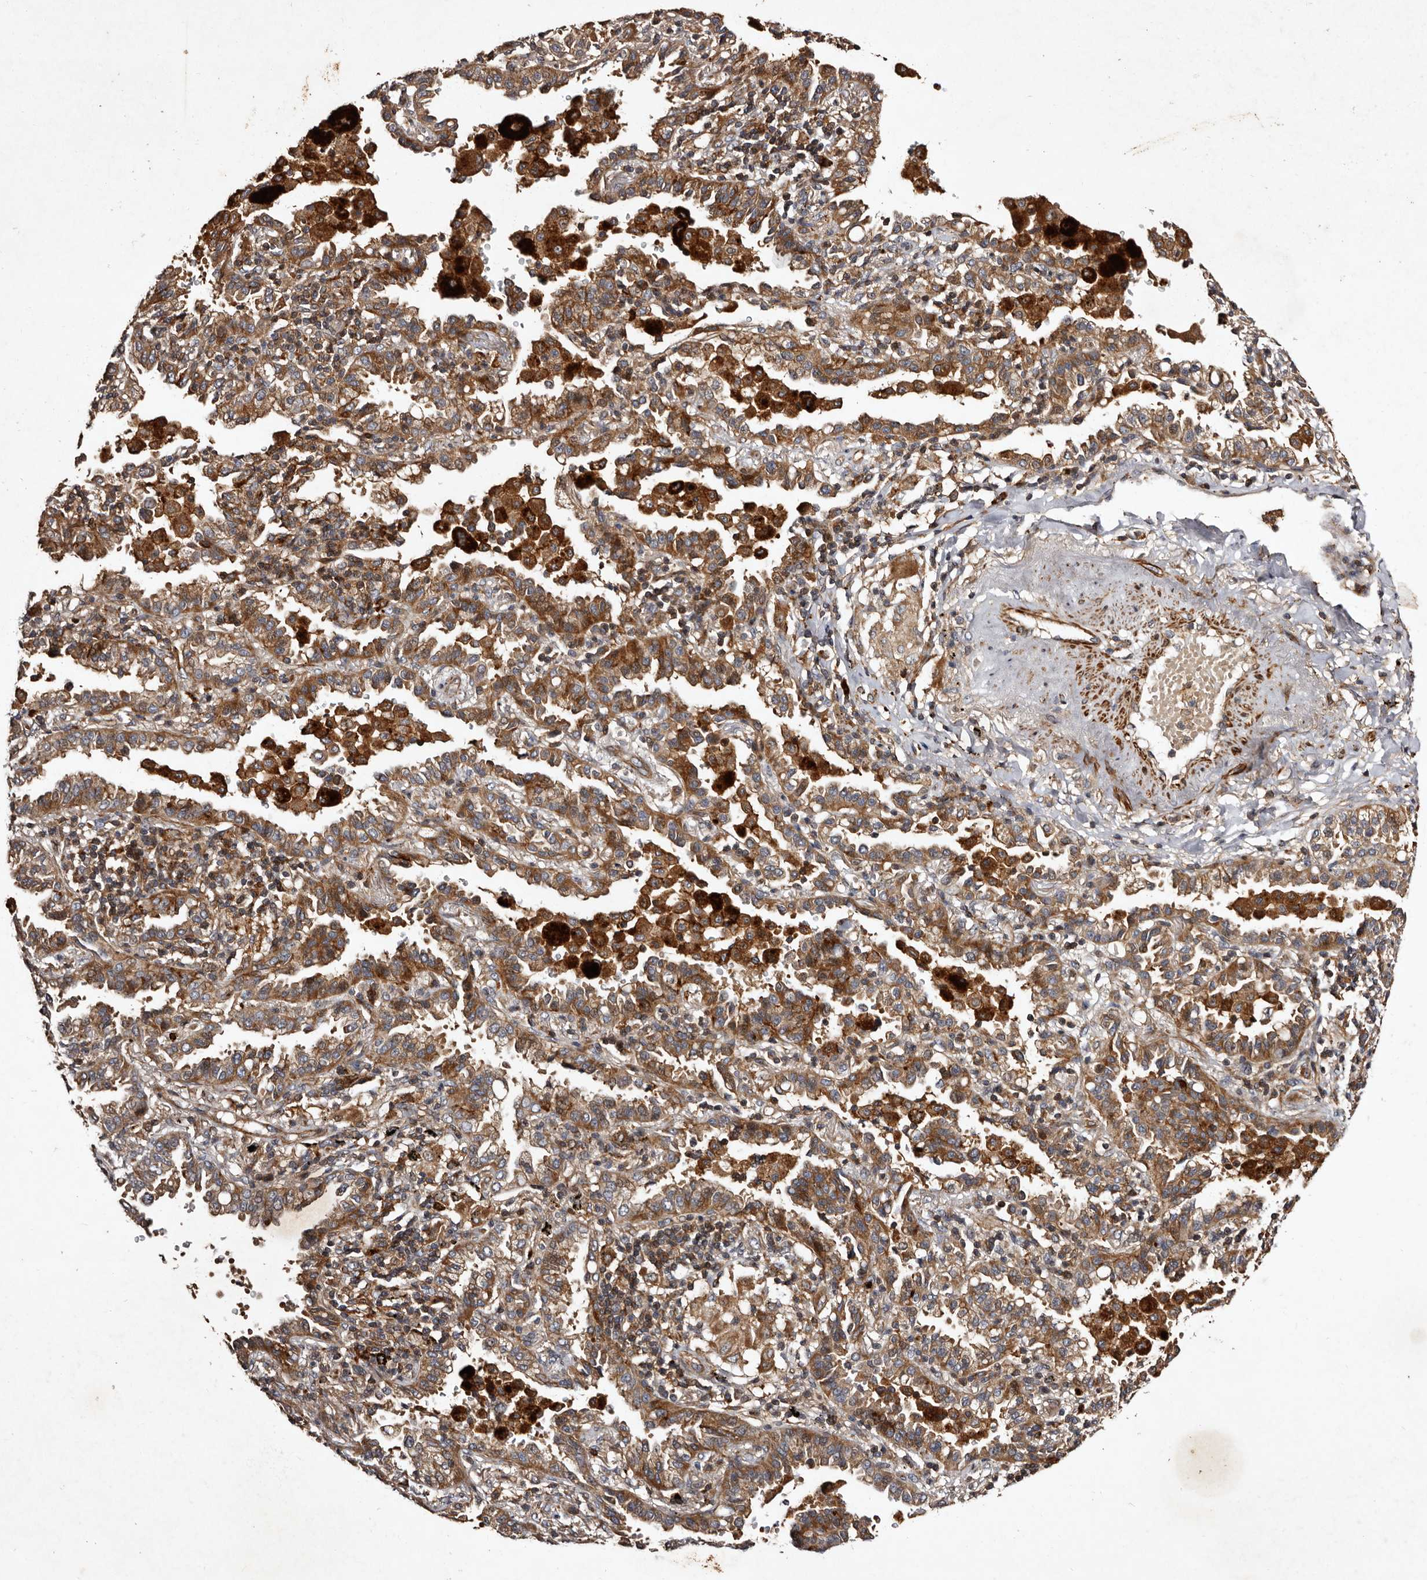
{"staining": {"intensity": "moderate", "quantity": ">75%", "location": "cytoplasmic/membranous"}, "tissue": "lung cancer", "cell_type": "Tumor cells", "image_type": "cancer", "snomed": [{"axis": "morphology", "description": "Normal tissue, NOS"}, {"axis": "morphology", "description": "Adenocarcinoma, NOS"}, {"axis": "topography", "description": "Lung"}], "caption": "A medium amount of moderate cytoplasmic/membranous positivity is appreciated in about >75% of tumor cells in lung cancer (adenocarcinoma) tissue.", "gene": "PRKD3", "patient": {"sex": "male", "age": 59}}